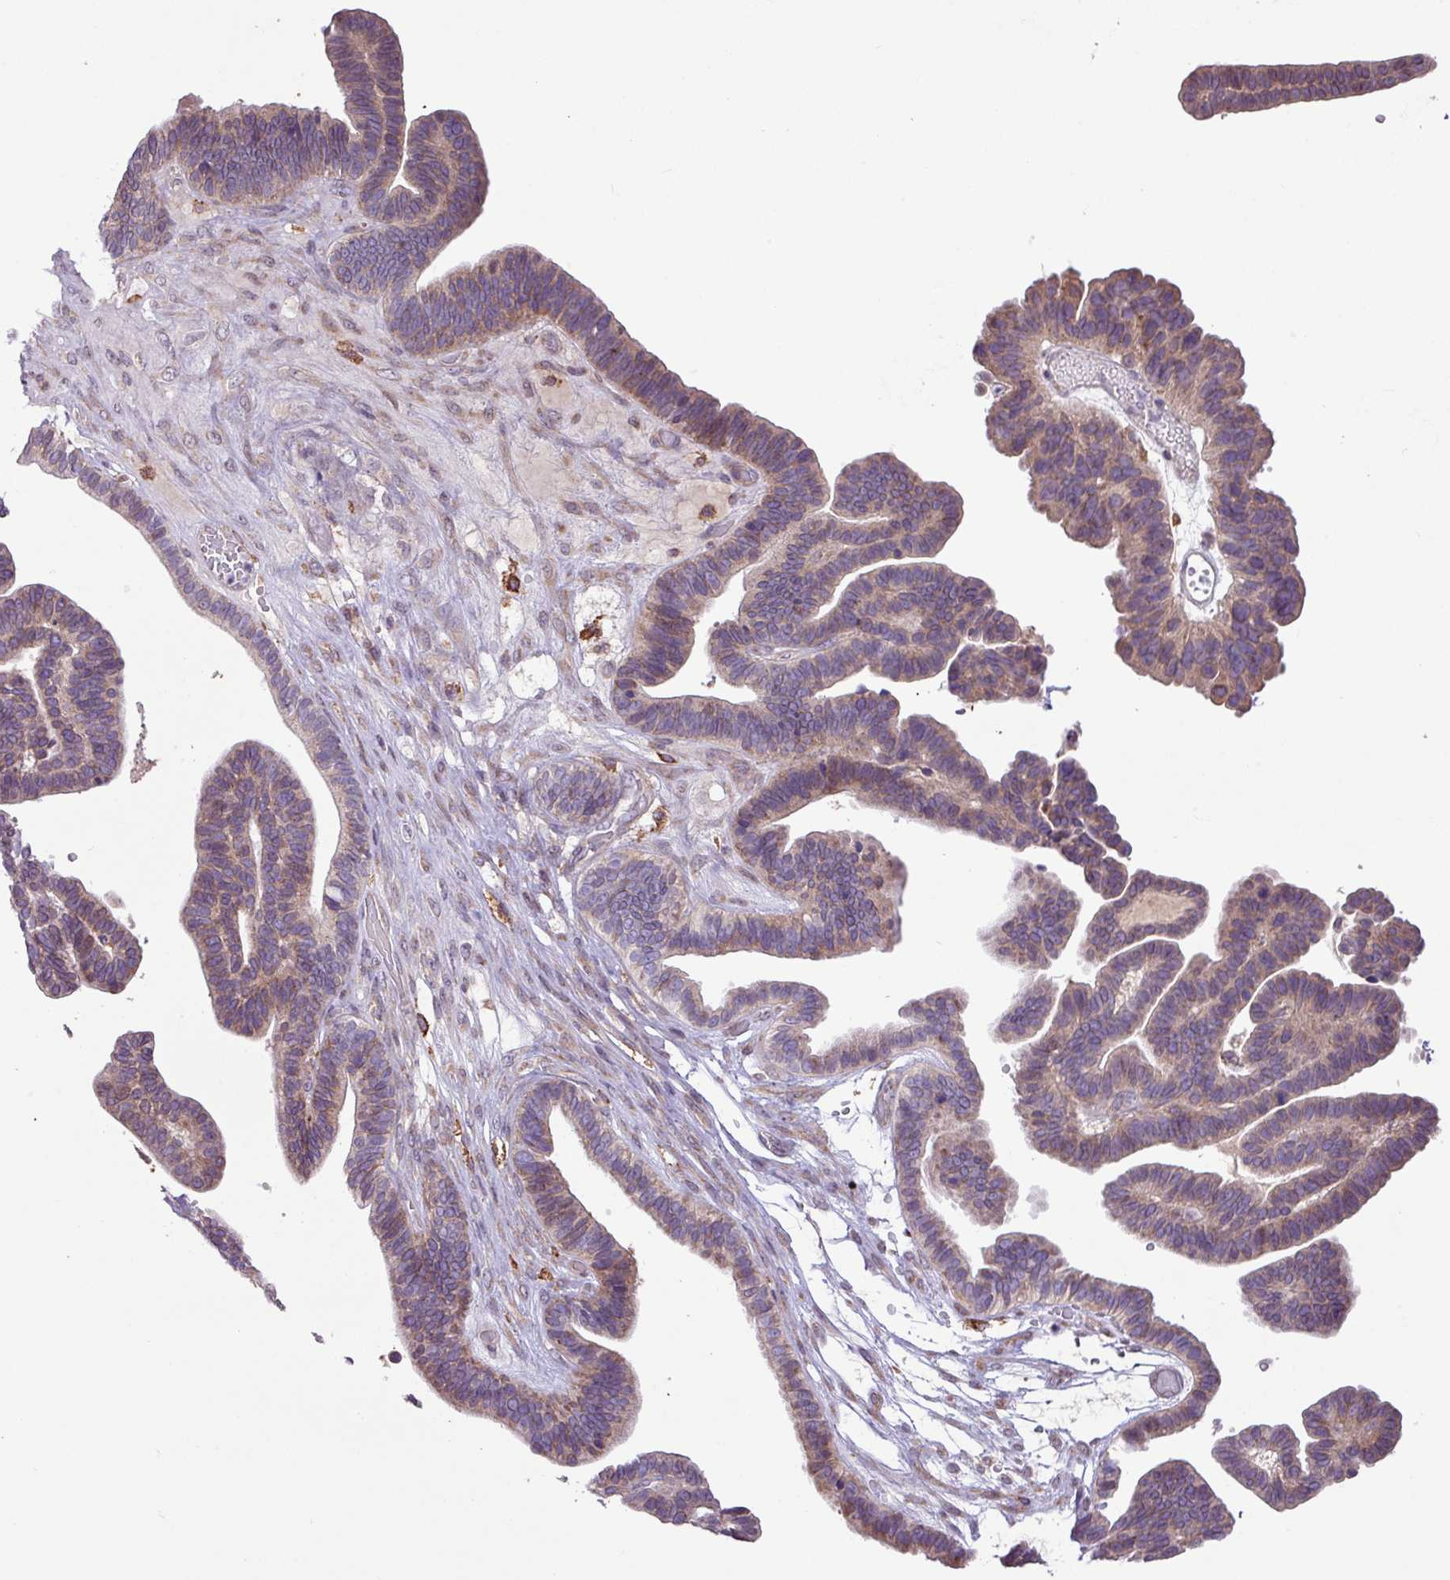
{"staining": {"intensity": "weak", "quantity": "25%-75%", "location": "cytoplasmic/membranous"}, "tissue": "ovarian cancer", "cell_type": "Tumor cells", "image_type": "cancer", "snomed": [{"axis": "morphology", "description": "Cystadenocarcinoma, serous, NOS"}, {"axis": "topography", "description": "Ovary"}], "caption": "This image shows serous cystadenocarcinoma (ovarian) stained with immunohistochemistry (IHC) to label a protein in brown. The cytoplasmic/membranous of tumor cells show weak positivity for the protein. Nuclei are counter-stained blue.", "gene": "ARHGEF25", "patient": {"sex": "female", "age": 56}}